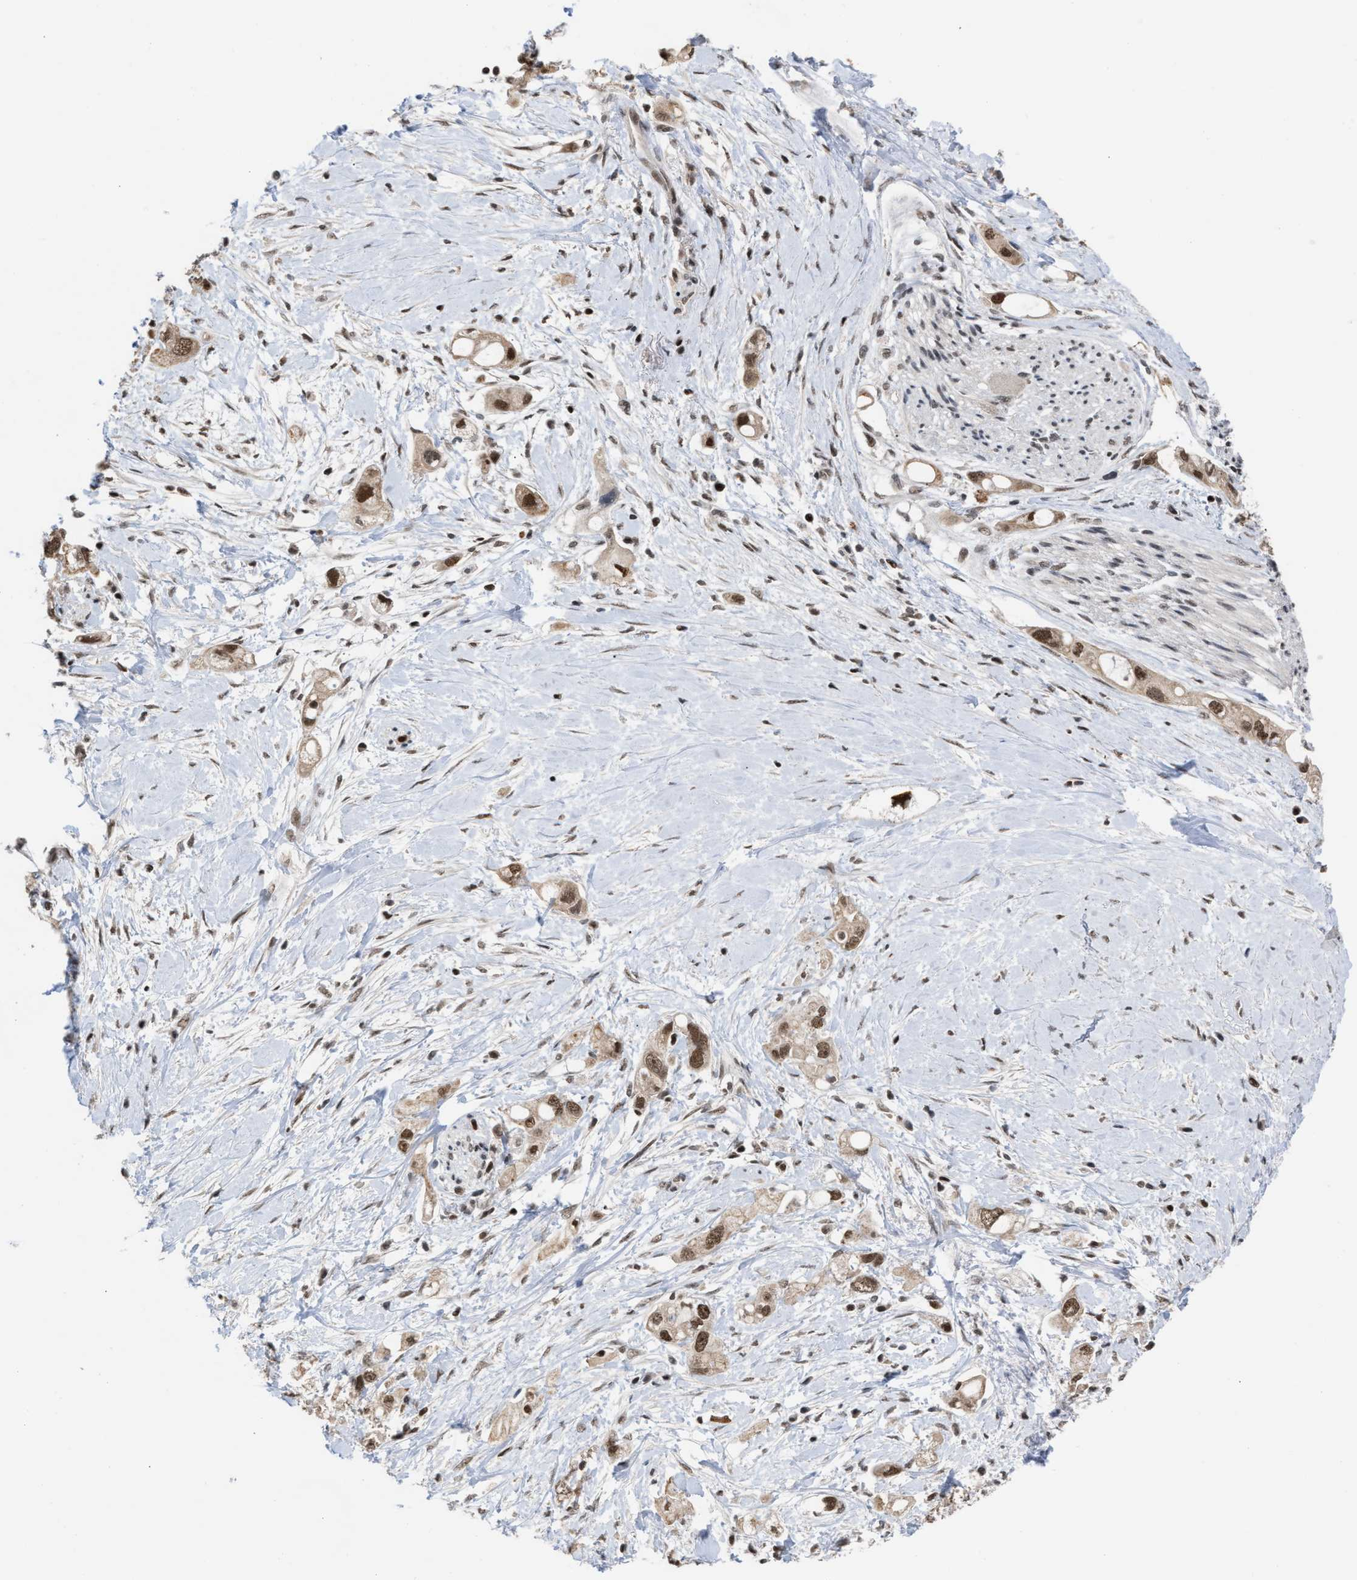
{"staining": {"intensity": "moderate", "quantity": "25%-75%", "location": "nuclear"}, "tissue": "pancreatic cancer", "cell_type": "Tumor cells", "image_type": "cancer", "snomed": [{"axis": "morphology", "description": "Adenocarcinoma, NOS"}, {"axis": "topography", "description": "Pancreas"}], "caption": "The photomicrograph demonstrates immunohistochemical staining of pancreatic adenocarcinoma. There is moderate nuclear expression is seen in approximately 25%-75% of tumor cells. The staining is performed using DAB brown chromogen to label protein expression. The nuclei are counter-stained blue using hematoxylin.", "gene": "C9orf78", "patient": {"sex": "female", "age": 56}}